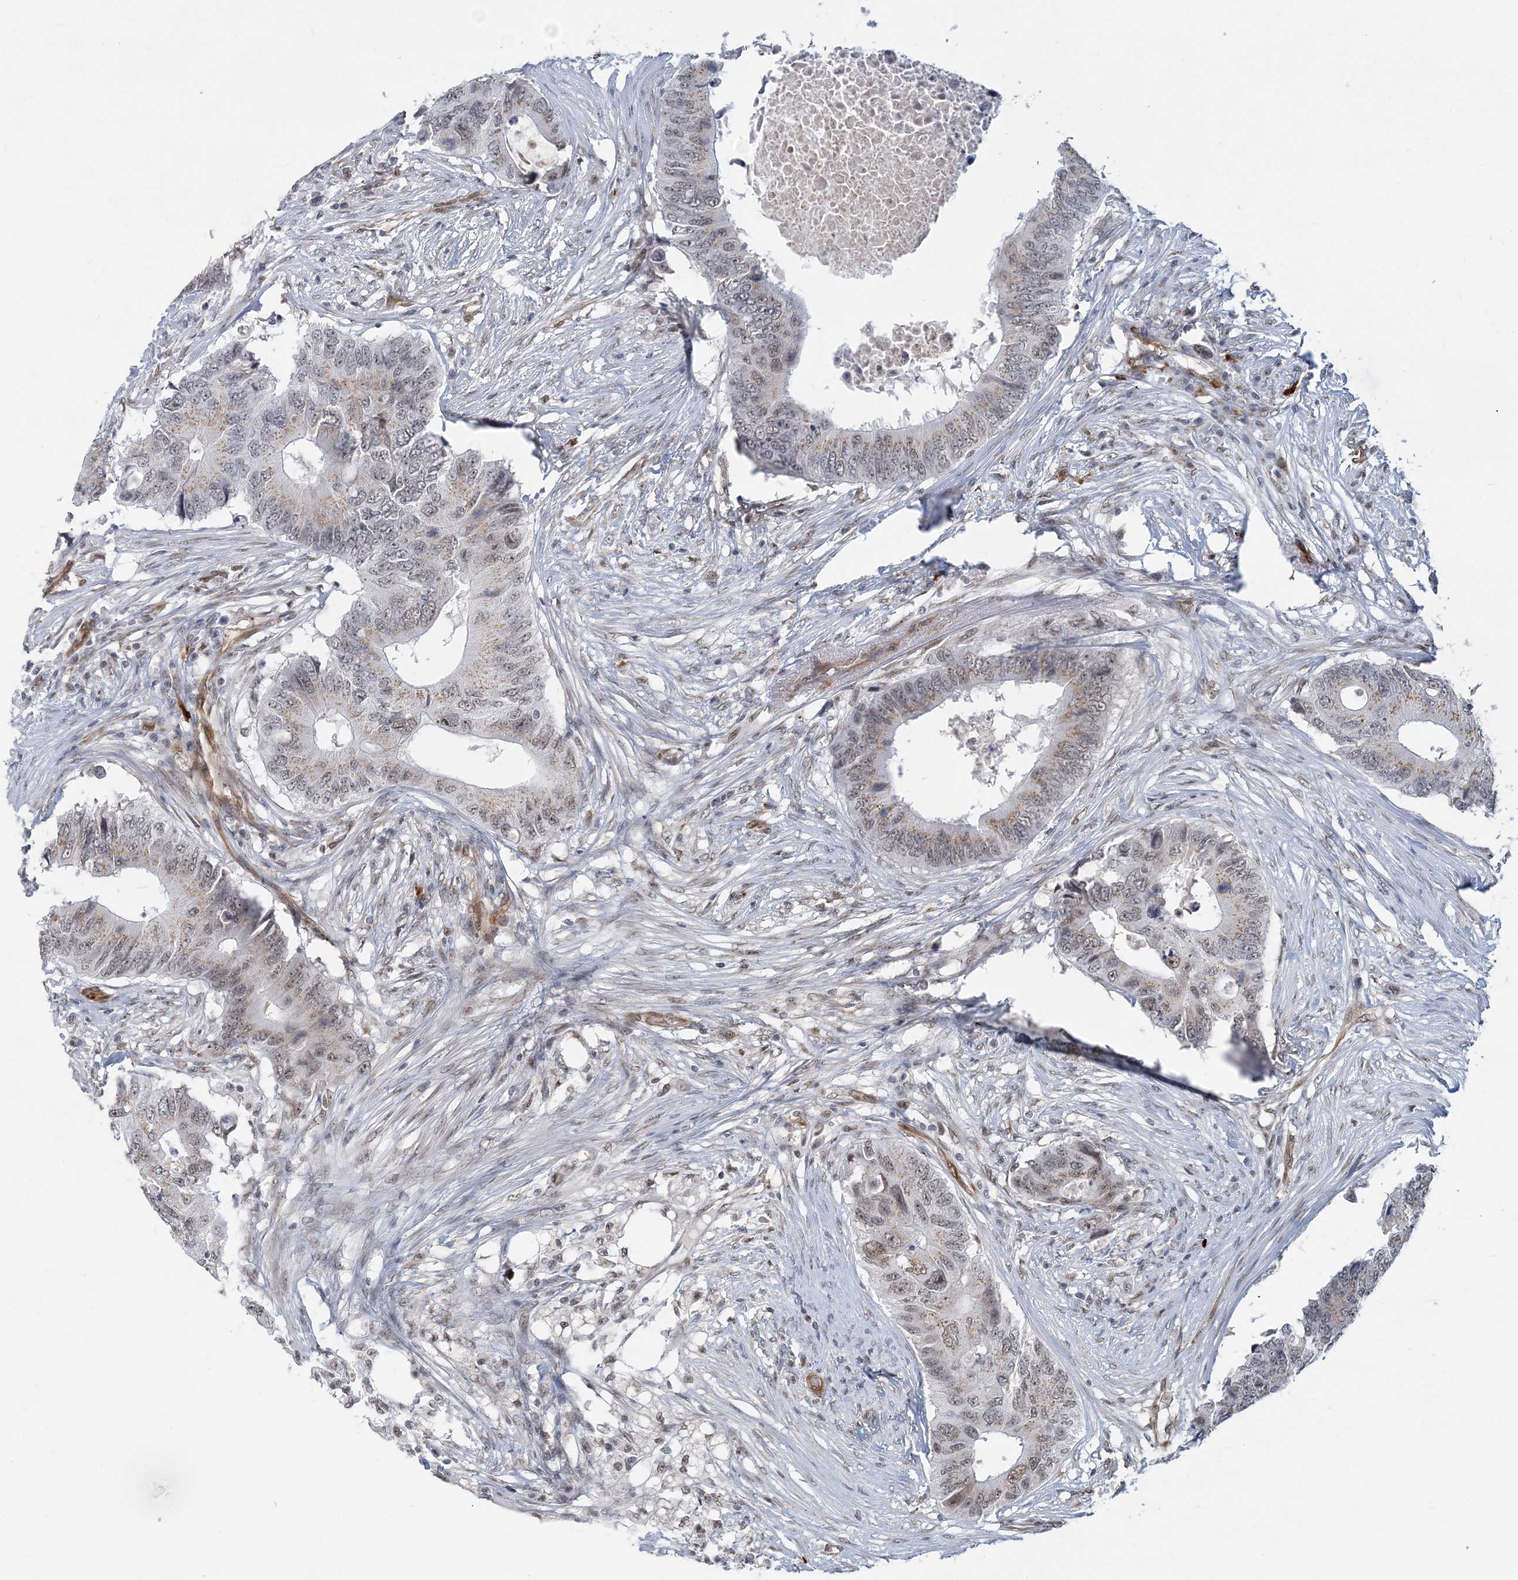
{"staining": {"intensity": "weak", "quantity": "25%-75%", "location": "cytoplasmic/membranous,nuclear"}, "tissue": "colorectal cancer", "cell_type": "Tumor cells", "image_type": "cancer", "snomed": [{"axis": "morphology", "description": "Adenocarcinoma, NOS"}, {"axis": "topography", "description": "Colon"}], "caption": "Weak cytoplasmic/membranous and nuclear positivity for a protein is present in about 25%-75% of tumor cells of adenocarcinoma (colorectal) using IHC.", "gene": "PLRG1", "patient": {"sex": "male", "age": 71}}